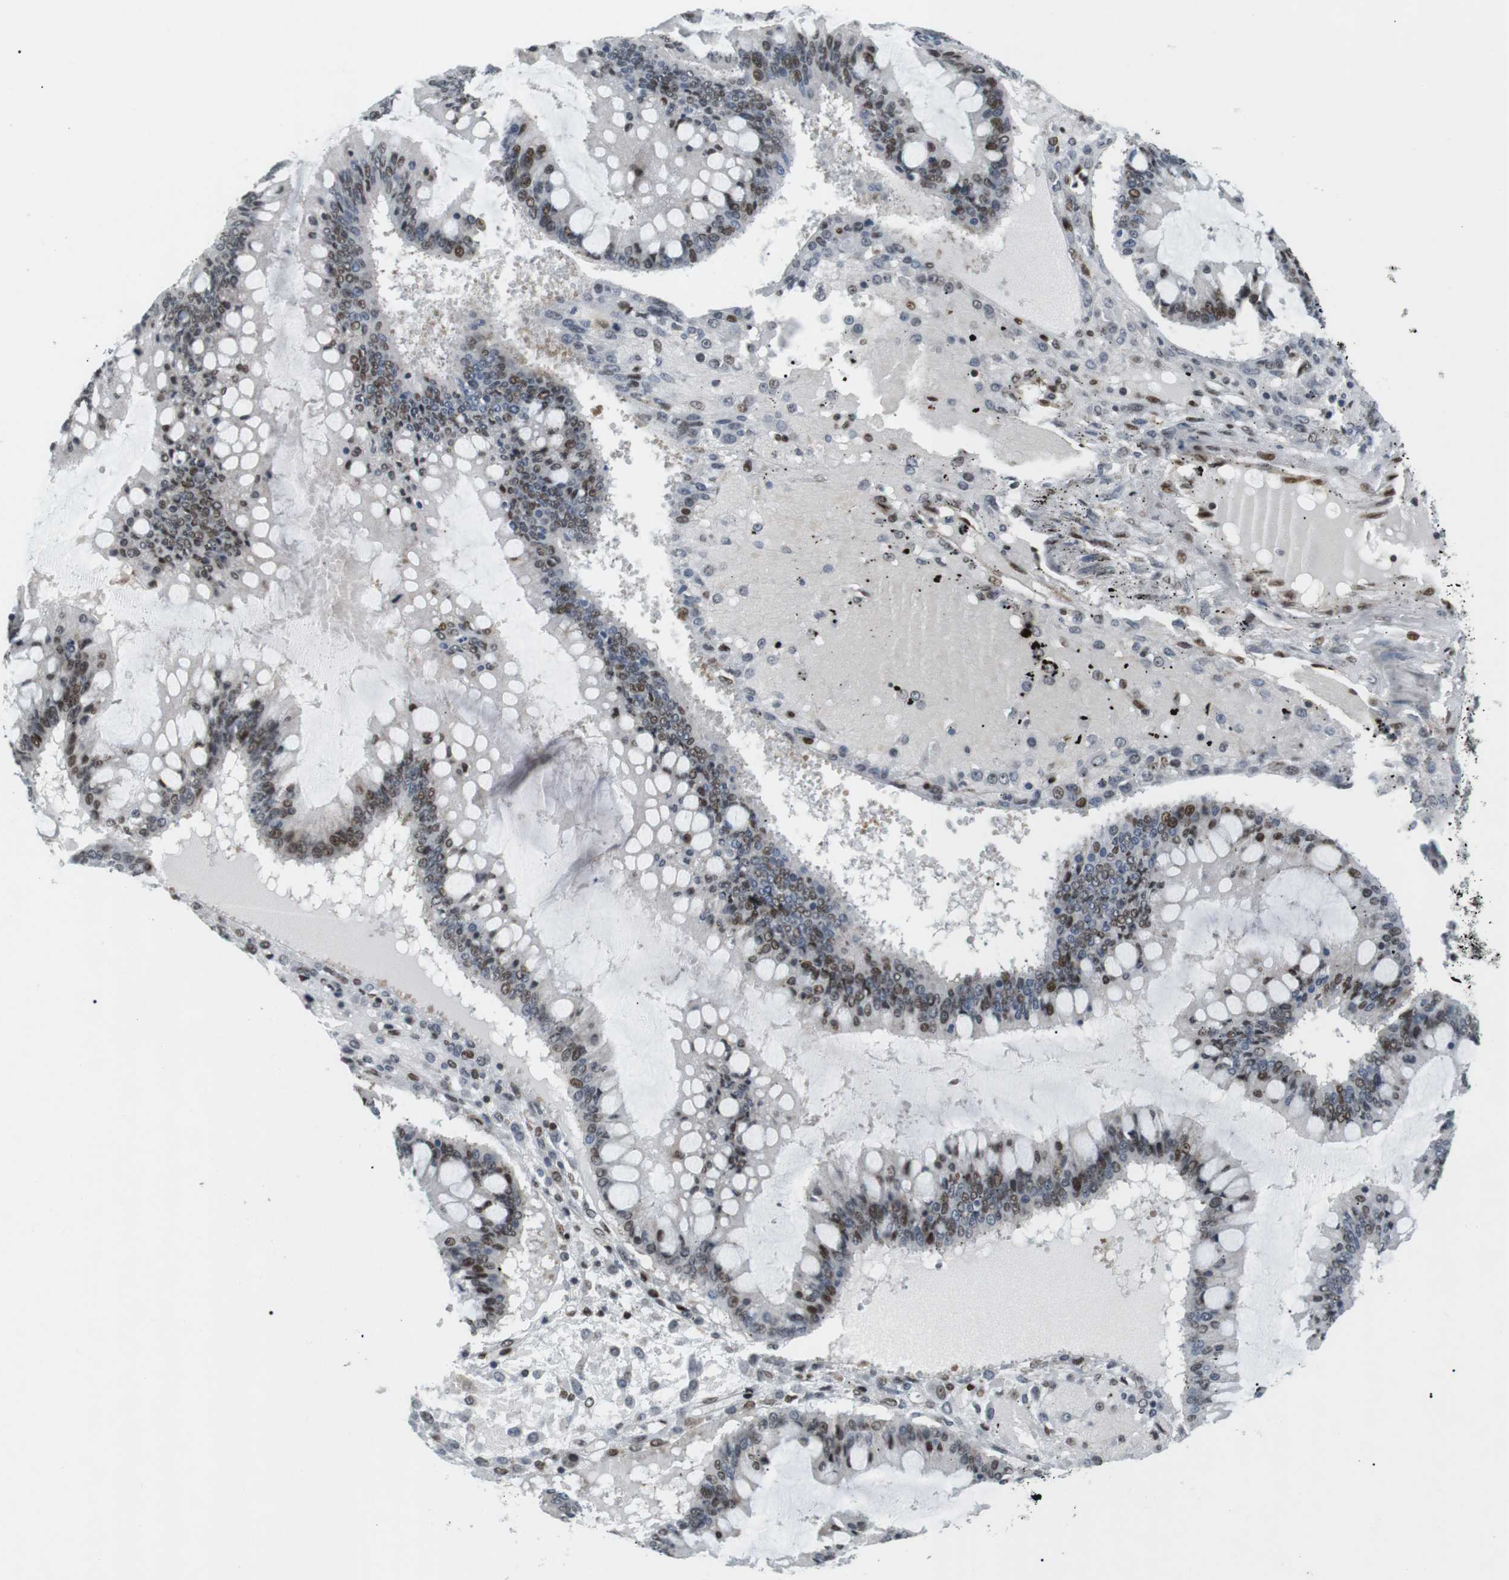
{"staining": {"intensity": "moderate", "quantity": "25%-75%", "location": "nuclear"}, "tissue": "ovarian cancer", "cell_type": "Tumor cells", "image_type": "cancer", "snomed": [{"axis": "morphology", "description": "Cystadenocarcinoma, mucinous, NOS"}, {"axis": "topography", "description": "Ovary"}], "caption": "Immunohistochemical staining of ovarian mucinous cystadenocarcinoma demonstrates medium levels of moderate nuclear expression in about 25%-75% of tumor cells.", "gene": "CDC27", "patient": {"sex": "female", "age": 73}}